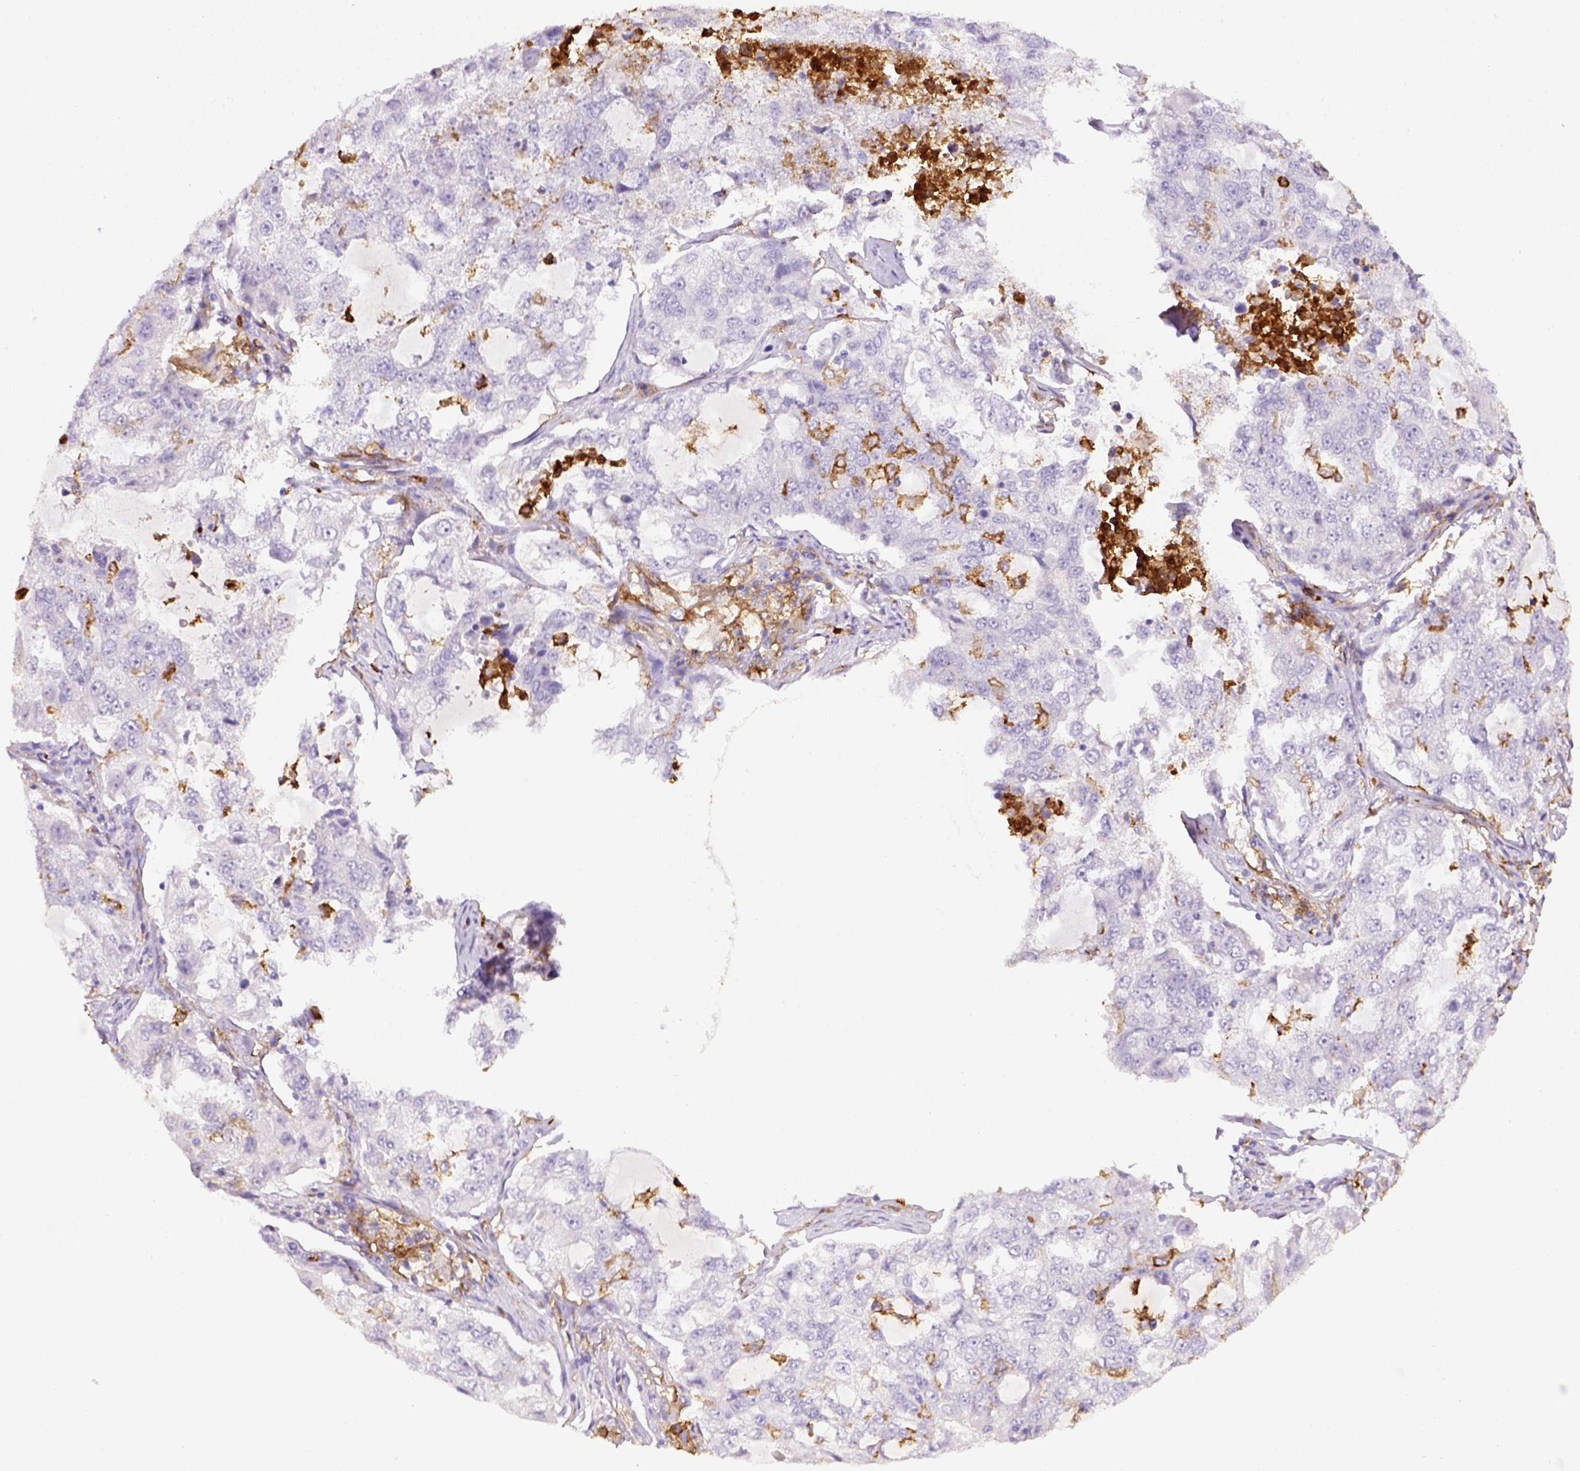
{"staining": {"intensity": "negative", "quantity": "none", "location": "none"}, "tissue": "lung cancer", "cell_type": "Tumor cells", "image_type": "cancer", "snomed": [{"axis": "morphology", "description": "Adenocarcinoma, NOS"}, {"axis": "topography", "description": "Lung"}], "caption": "Micrograph shows no protein expression in tumor cells of lung cancer tissue.", "gene": "ITGAM", "patient": {"sex": "female", "age": 61}}